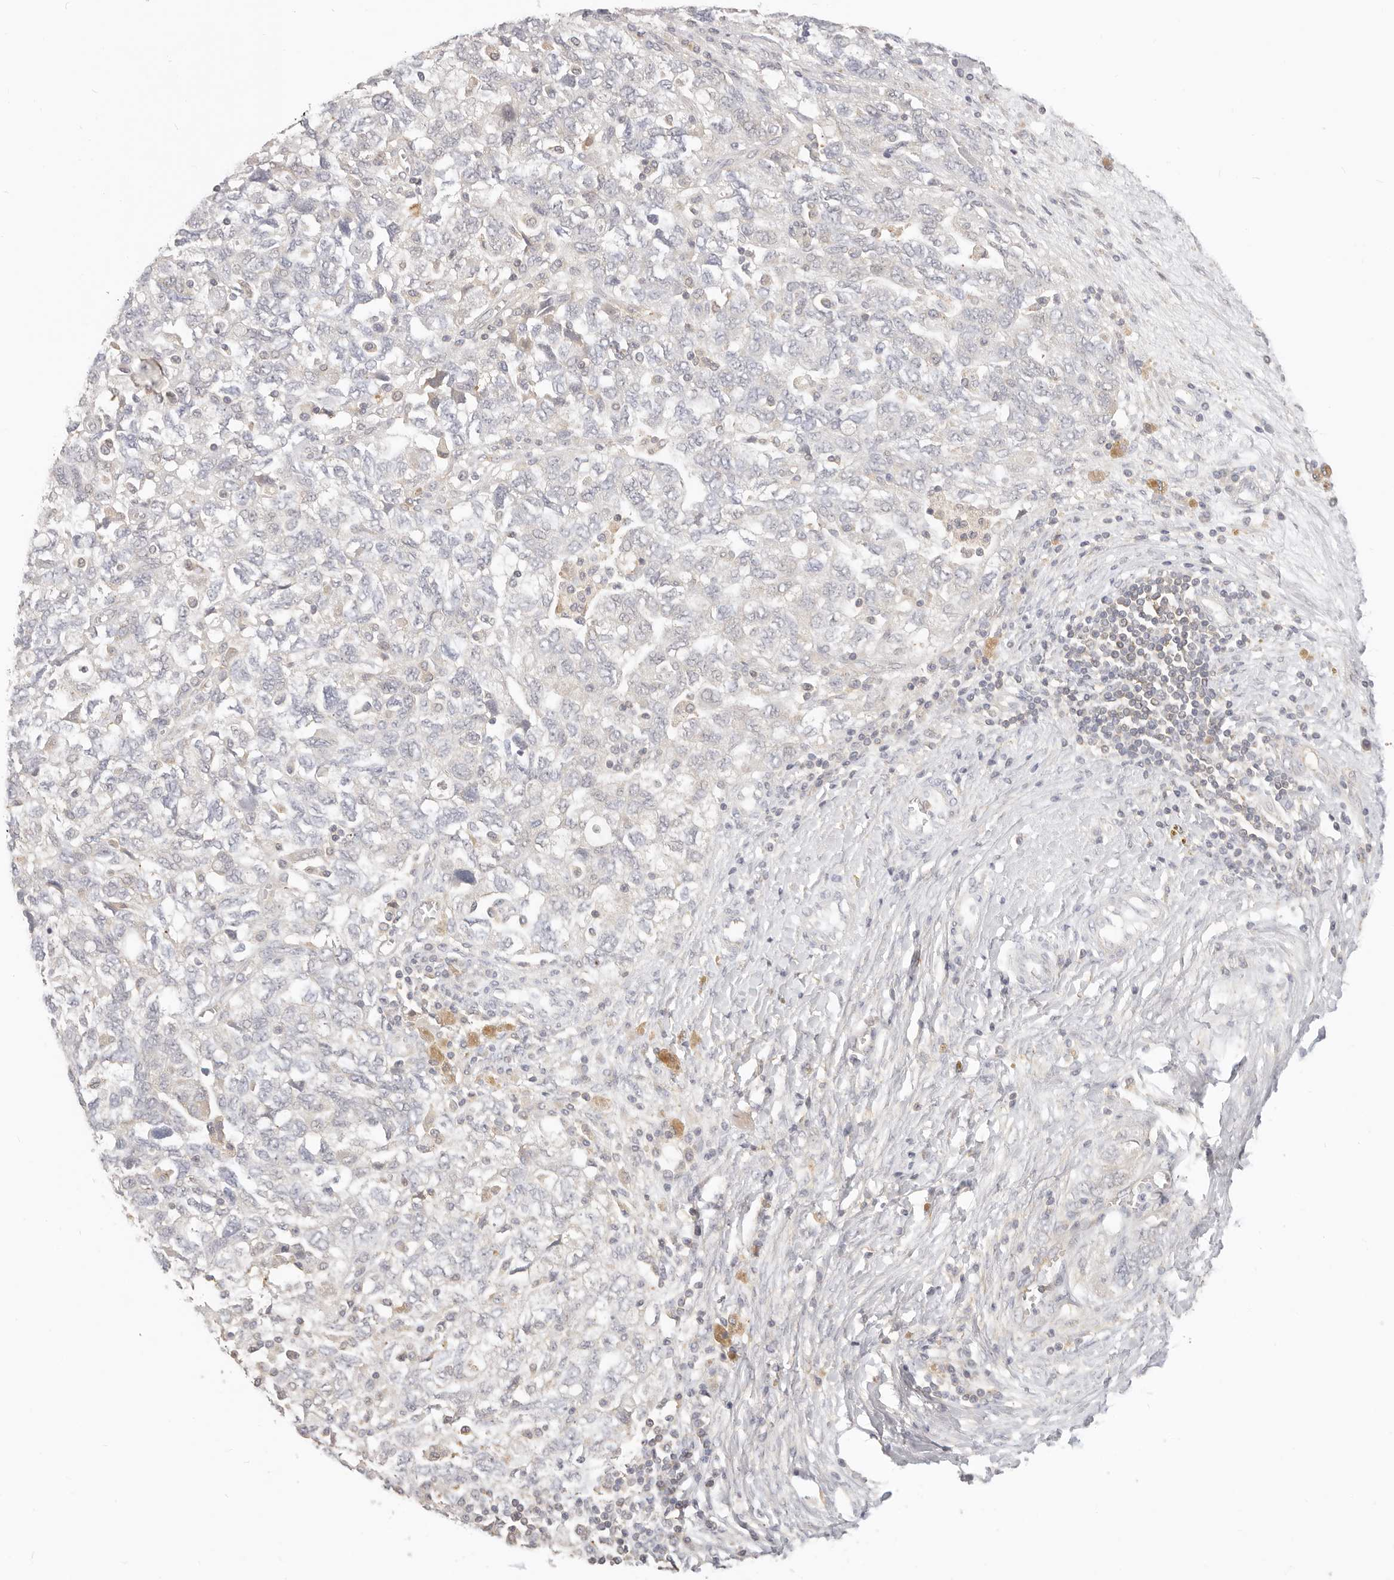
{"staining": {"intensity": "negative", "quantity": "none", "location": "none"}, "tissue": "ovarian cancer", "cell_type": "Tumor cells", "image_type": "cancer", "snomed": [{"axis": "morphology", "description": "Carcinoma, NOS"}, {"axis": "morphology", "description": "Cystadenocarcinoma, serous, NOS"}, {"axis": "topography", "description": "Ovary"}], "caption": "Tumor cells show no significant staining in ovarian cancer. Nuclei are stained in blue.", "gene": "DTNBP1", "patient": {"sex": "female", "age": 69}}